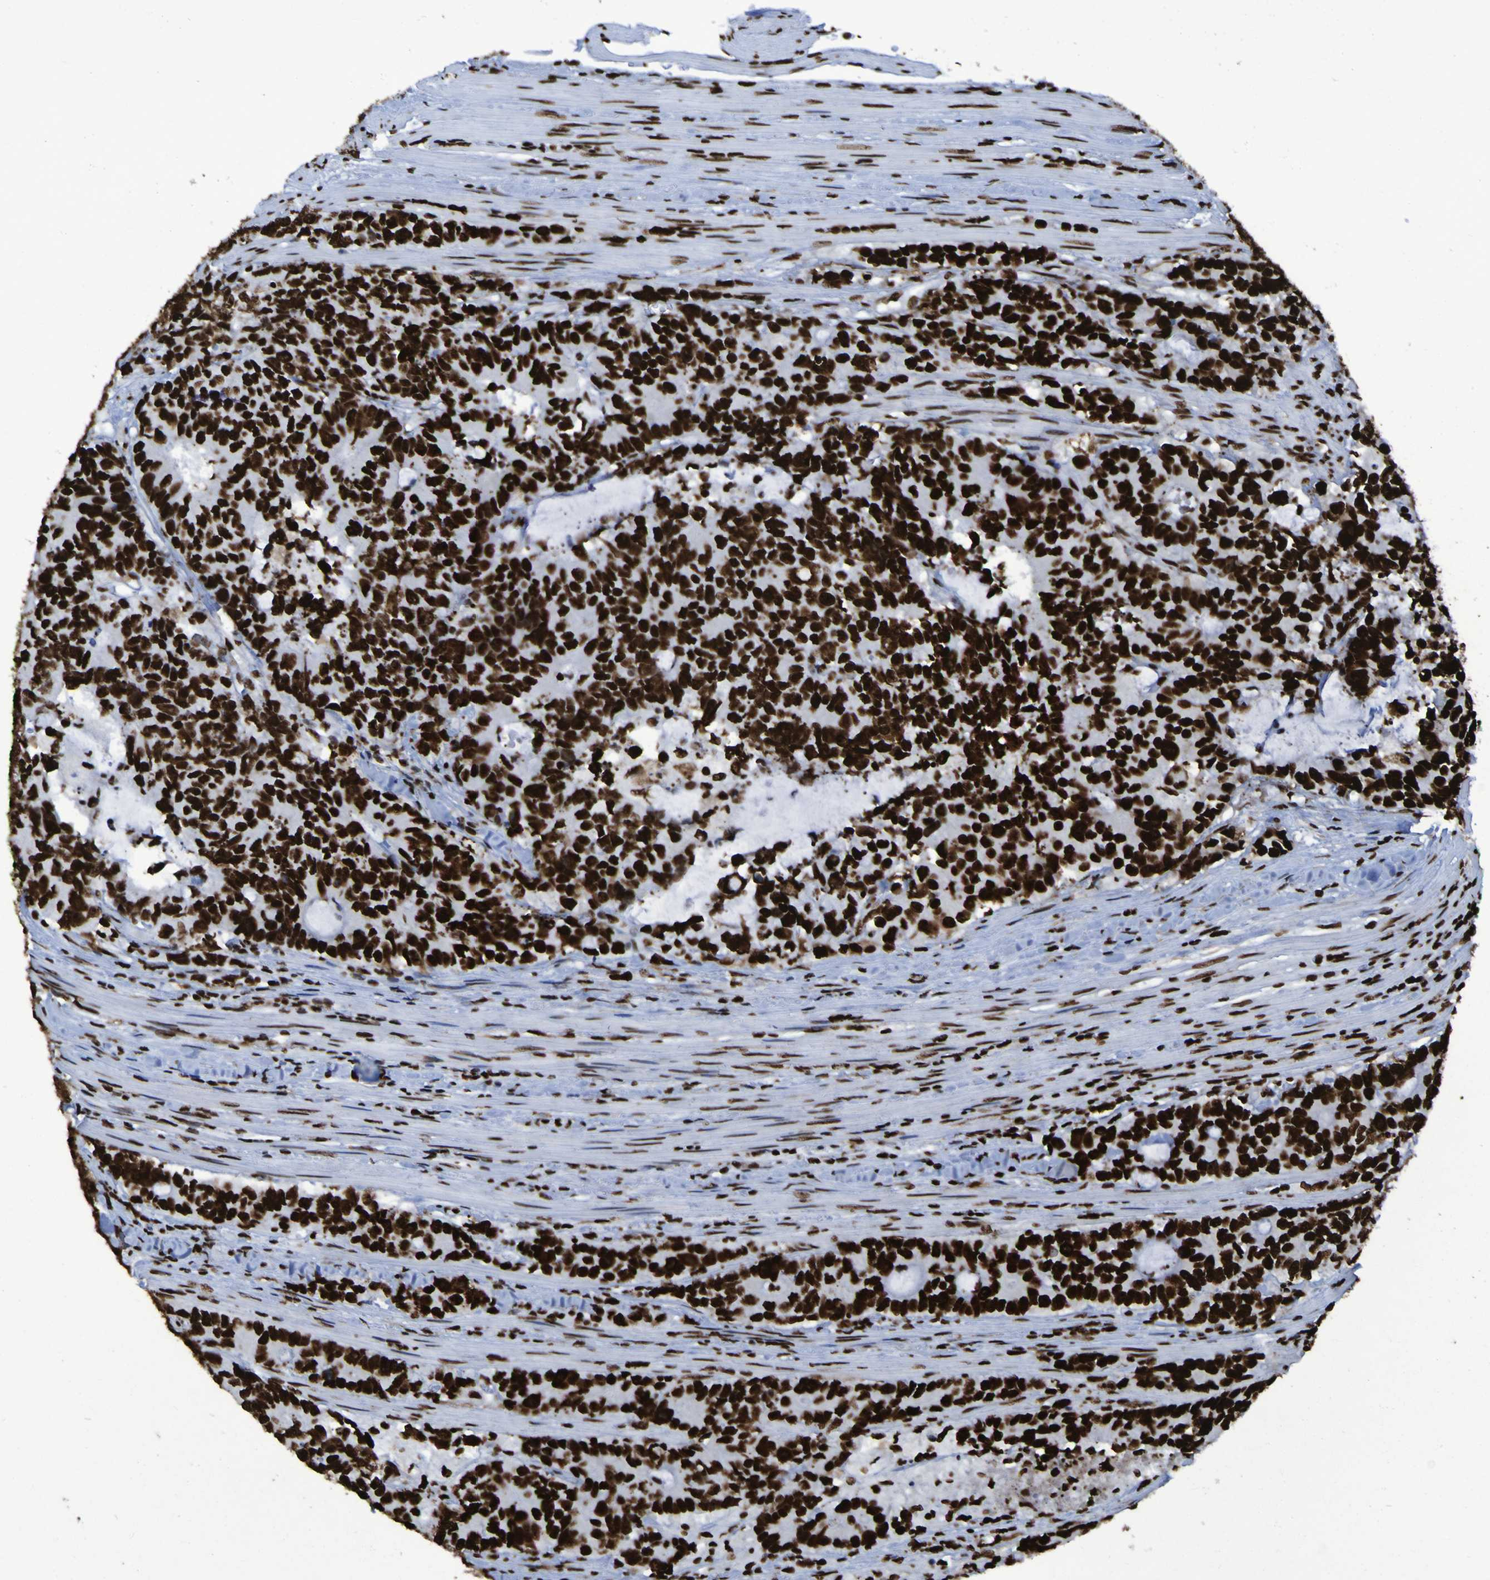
{"staining": {"intensity": "strong", "quantity": ">75%", "location": "nuclear"}, "tissue": "colorectal cancer", "cell_type": "Tumor cells", "image_type": "cancer", "snomed": [{"axis": "morphology", "description": "Adenocarcinoma, NOS"}, {"axis": "topography", "description": "Colon"}], "caption": "A histopathology image showing strong nuclear positivity in about >75% of tumor cells in colorectal cancer (adenocarcinoma), as visualized by brown immunohistochemical staining.", "gene": "NPM1", "patient": {"sex": "female", "age": 86}}